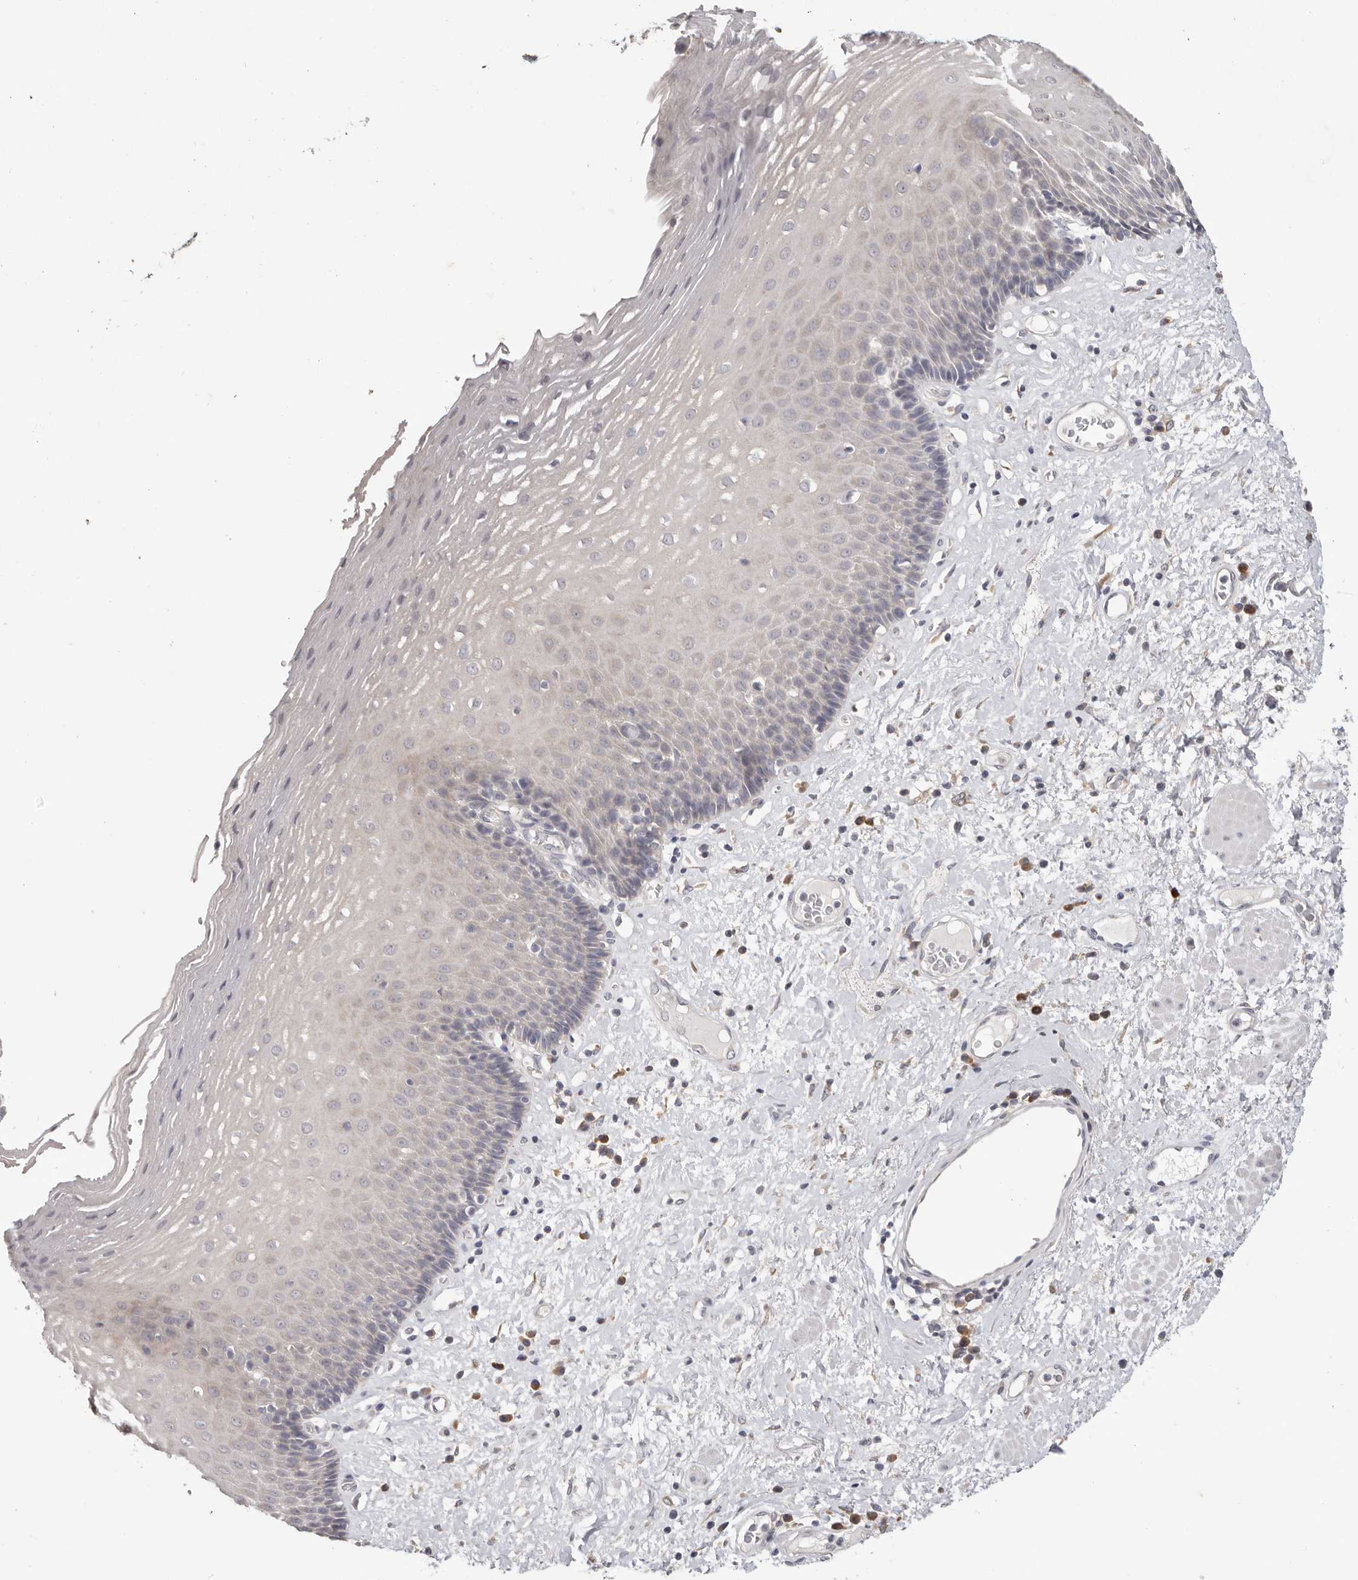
{"staining": {"intensity": "weak", "quantity": "<25%", "location": "cytoplasmic/membranous"}, "tissue": "esophagus", "cell_type": "Squamous epithelial cells", "image_type": "normal", "snomed": [{"axis": "morphology", "description": "Normal tissue, NOS"}, {"axis": "morphology", "description": "Adenocarcinoma, NOS"}, {"axis": "topography", "description": "Esophagus"}], "caption": "Immunohistochemistry (IHC) histopathology image of normal esophagus: human esophagus stained with DAB displays no significant protein staining in squamous epithelial cells. The staining was performed using DAB (3,3'-diaminobenzidine) to visualize the protein expression in brown, while the nuclei were stained in blue with hematoxylin (Magnification: 20x).", "gene": "WDR77", "patient": {"sex": "male", "age": 62}}